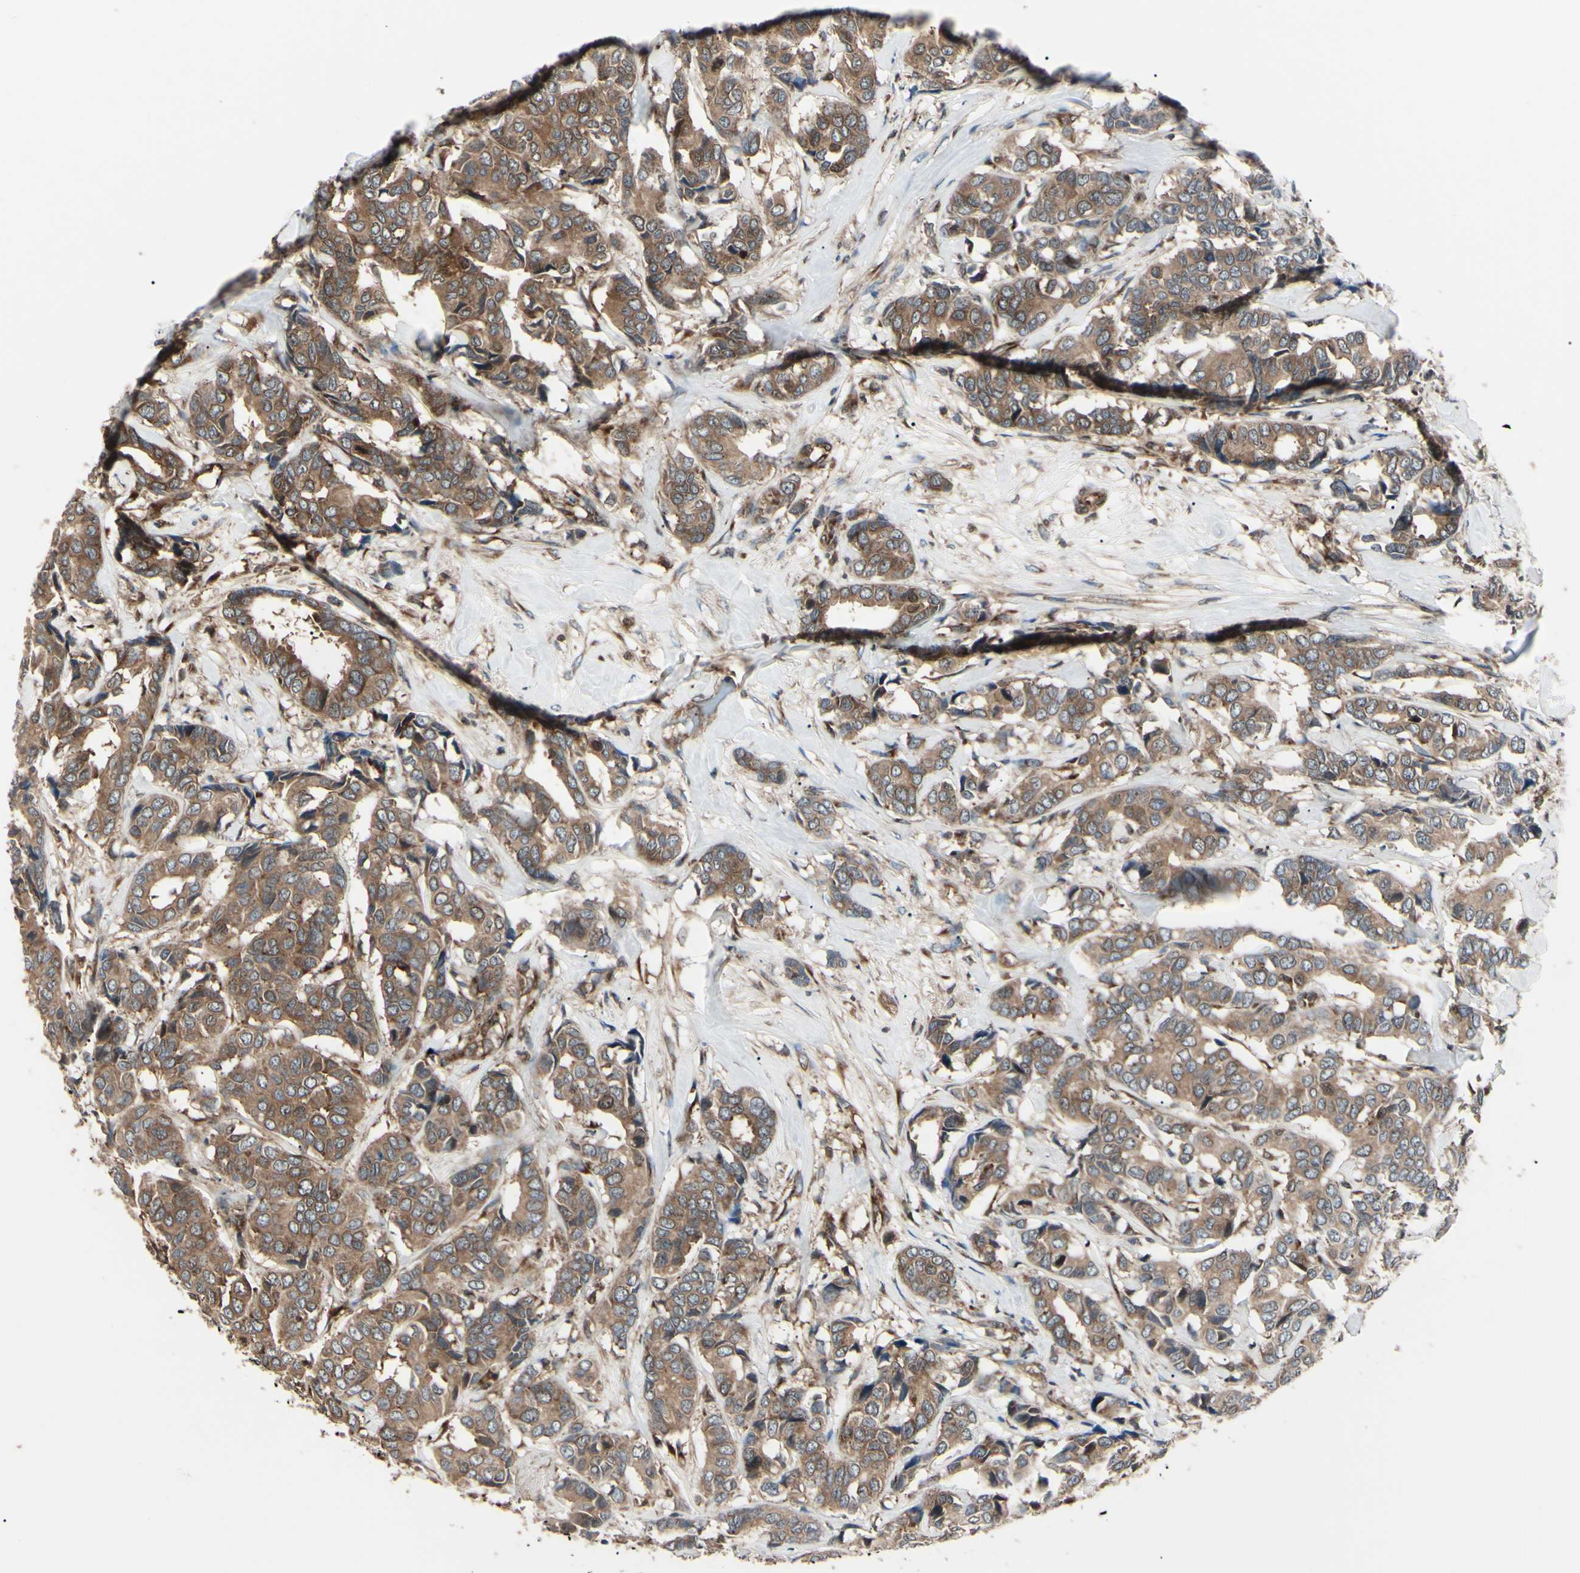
{"staining": {"intensity": "moderate", "quantity": ">75%", "location": "cytoplasmic/membranous"}, "tissue": "breast cancer", "cell_type": "Tumor cells", "image_type": "cancer", "snomed": [{"axis": "morphology", "description": "Duct carcinoma"}, {"axis": "topography", "description": "Breast"}], "caption": "Intraductal carcinoma (breast) stained for a protein shows moderate cytoplasmic/membranous positivity in tumor cells.", "gene": "MAPRE1", "patient": {"sex": "female", "age": 87}}